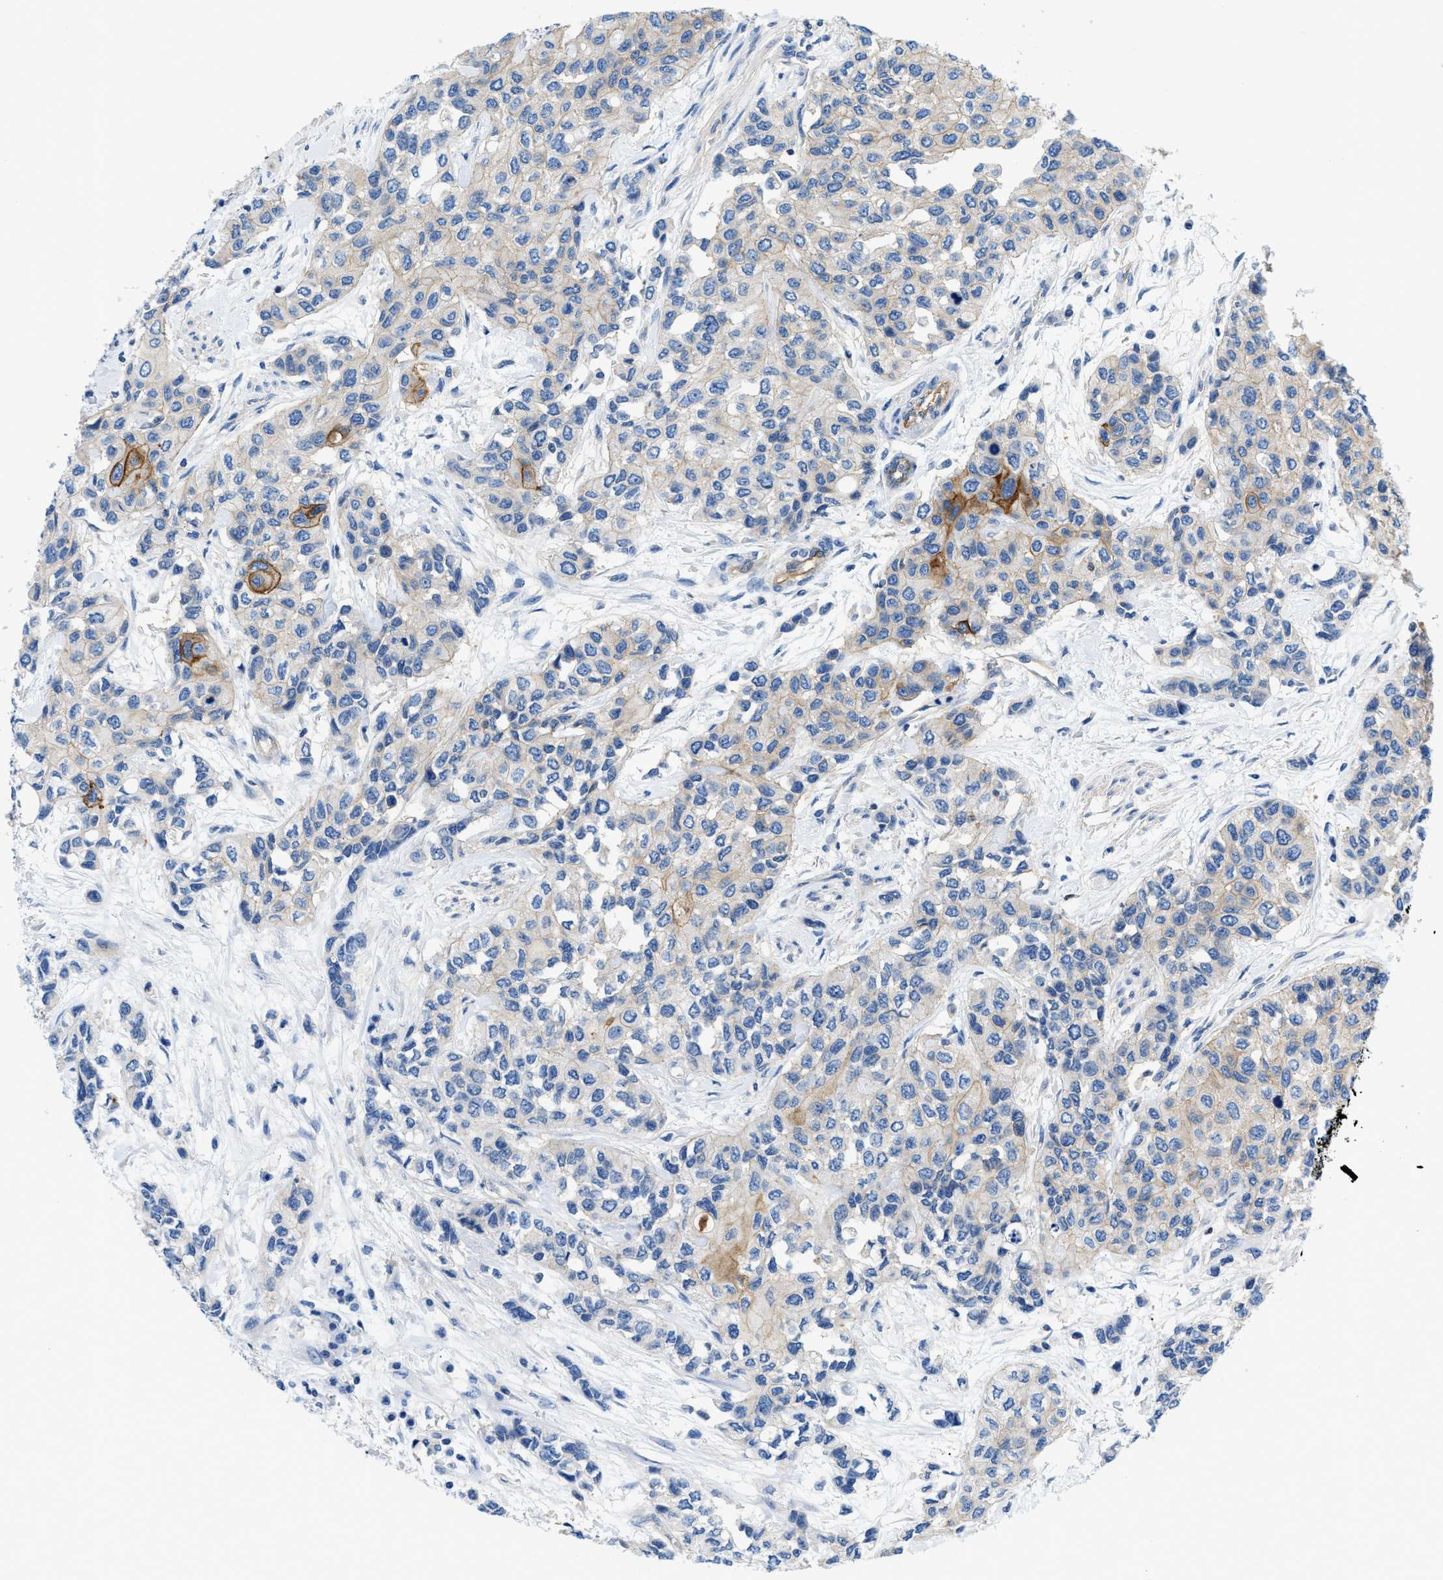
{"staining": {"intensity": "weak", "quantity": "25%-75%", "location": "cytoplasmic/membranous"}, "tissue": "urothelial cancer", "cell_type": "Tumor cells", "image_type": "cancer", "snomed": [{"axis": "morphology", "description": "Urothelial carcinoma, High grade"}, {"axis": "topography", "description": "Urinary bladder"}], "caption": "Urothelial carcinoma (high-grade) was stained to show a protein in brown. There is low levels of weak cytoplasmic/membranous expression in approximately 25%-75% of tumor cells.", "gene": "ORAI1", "patient": {"sex": "female", "age": 56}}